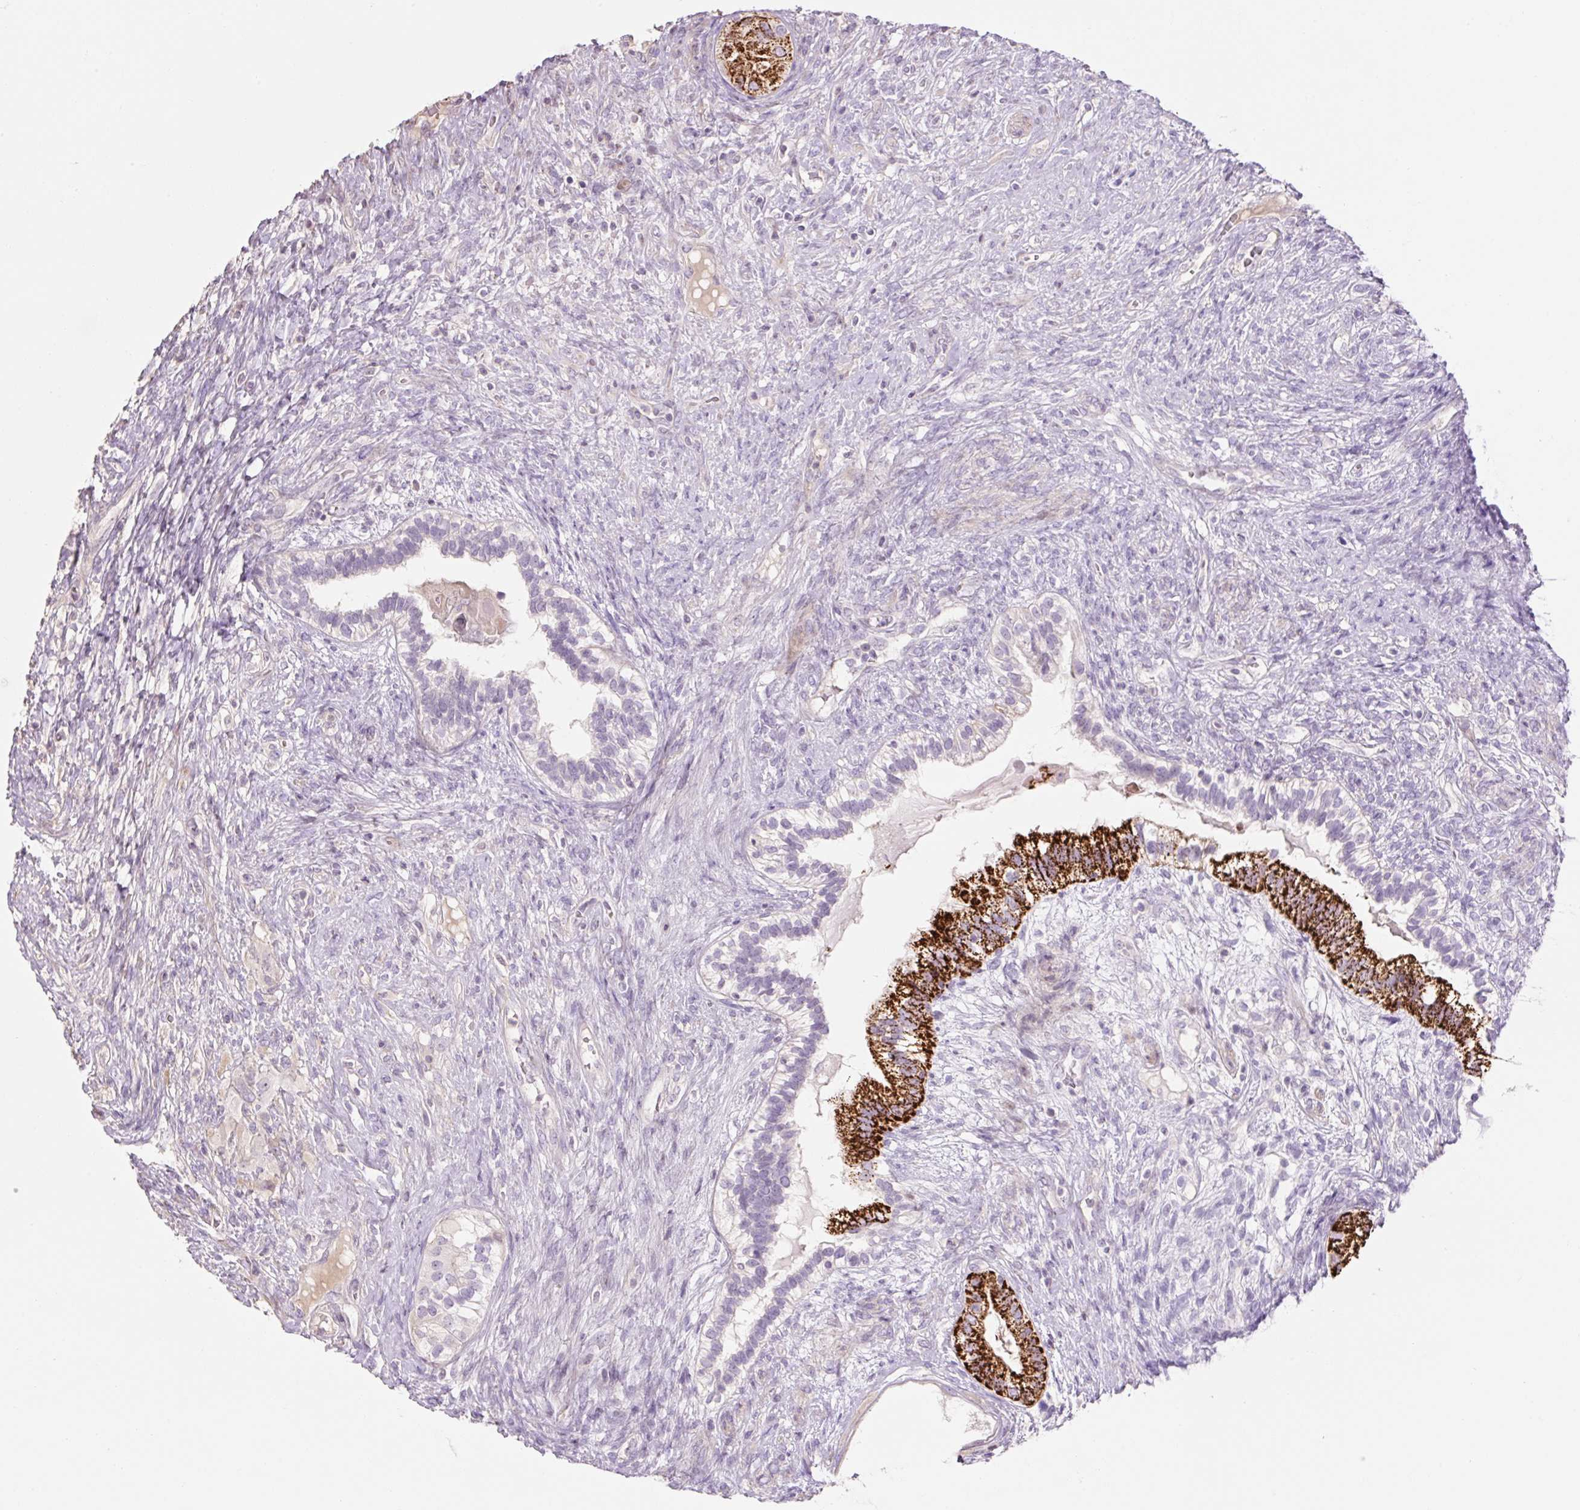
{"staining": {"intensity": "strong", "quantity": "25%-75%", "location": "cytoplasmic/membranous"}, "tissue": "testis cancer", "cell_type": "Tumor cells", "image_type": "cancer", "snomed": [{"axis": "morphology", "description": "Seminoma, NOS"}, {"axis": "morphology", "description": "Carcinoma, Embryonal, NOS"}, {"axis": "topography", "description": "Testis"}], "caption": "A high amount of strong cytoplasmic/membranous expression is appreciated in about 25%-75% of tumor cells in testis cancer (embryonal carcinoma) tissue. The staining is performed using DAB brown chromogen to label protein expression. The nuclei are counter-stained blue using hematoxylin.", "gene": "ZNF552", "patient": {"sex": "male", "age": 41}}